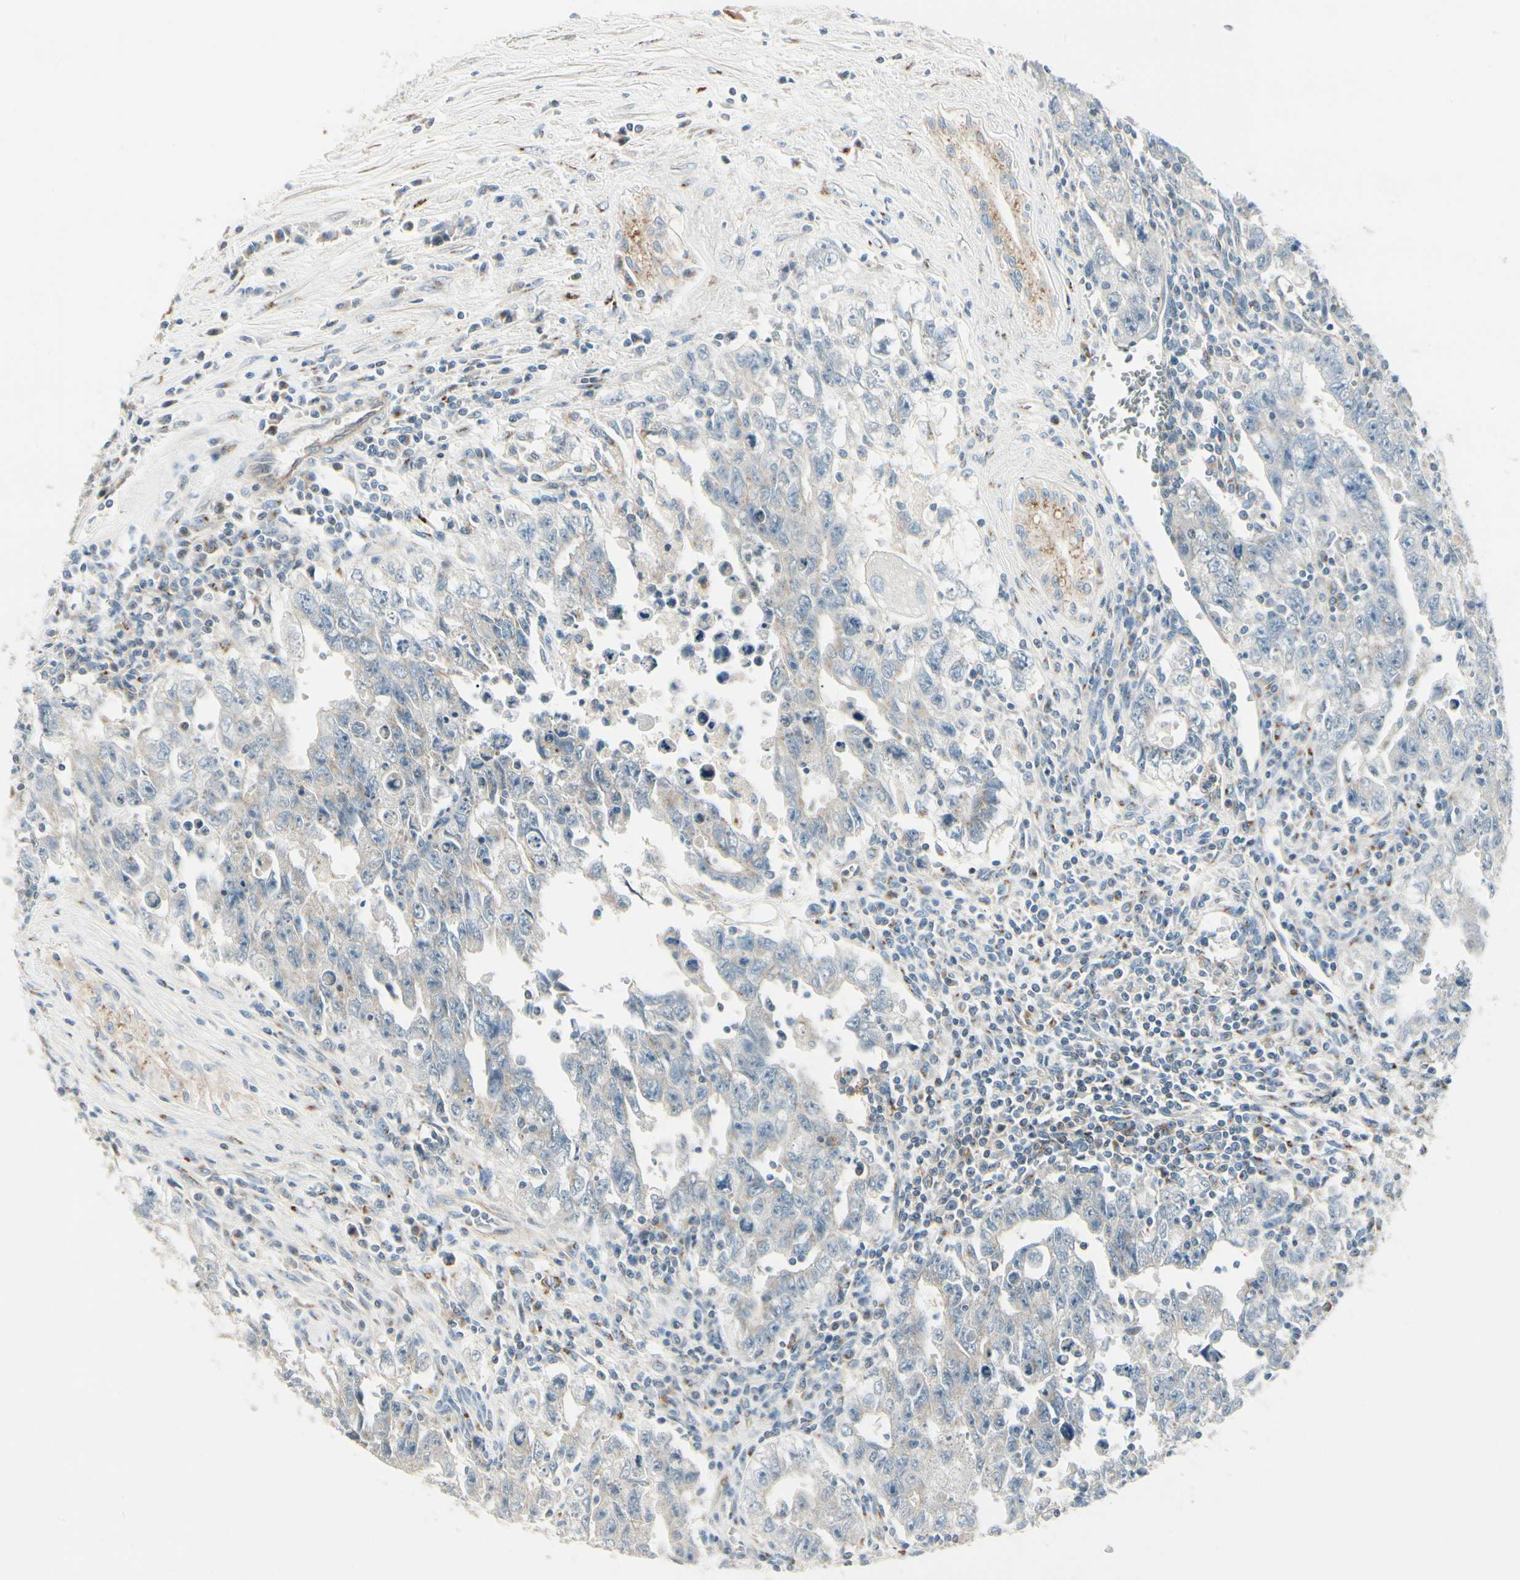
{"staining": {"intensity": "weak", "quantity": "25%-75%", "location": "cytoplasmic/membranous"}, "tissue": "testis cancer", "cell_type": "Tumor cells", "image_type": "cancer", "snomed": [{"axis": "morphology", "description": "Carcinoma, Embryonal, NOS"}, {"axis": "topography", "description": "Testis"}], "caption": "A high-resolution histopathology image shows IHC staining of testis embryonal carcinoma, which displays weak cytoplasmic/membranous positivity in approximately 25%-75% of tumor cells.", "gene": "ABCA3", "patient": {"sex": "male", "age": 28}}